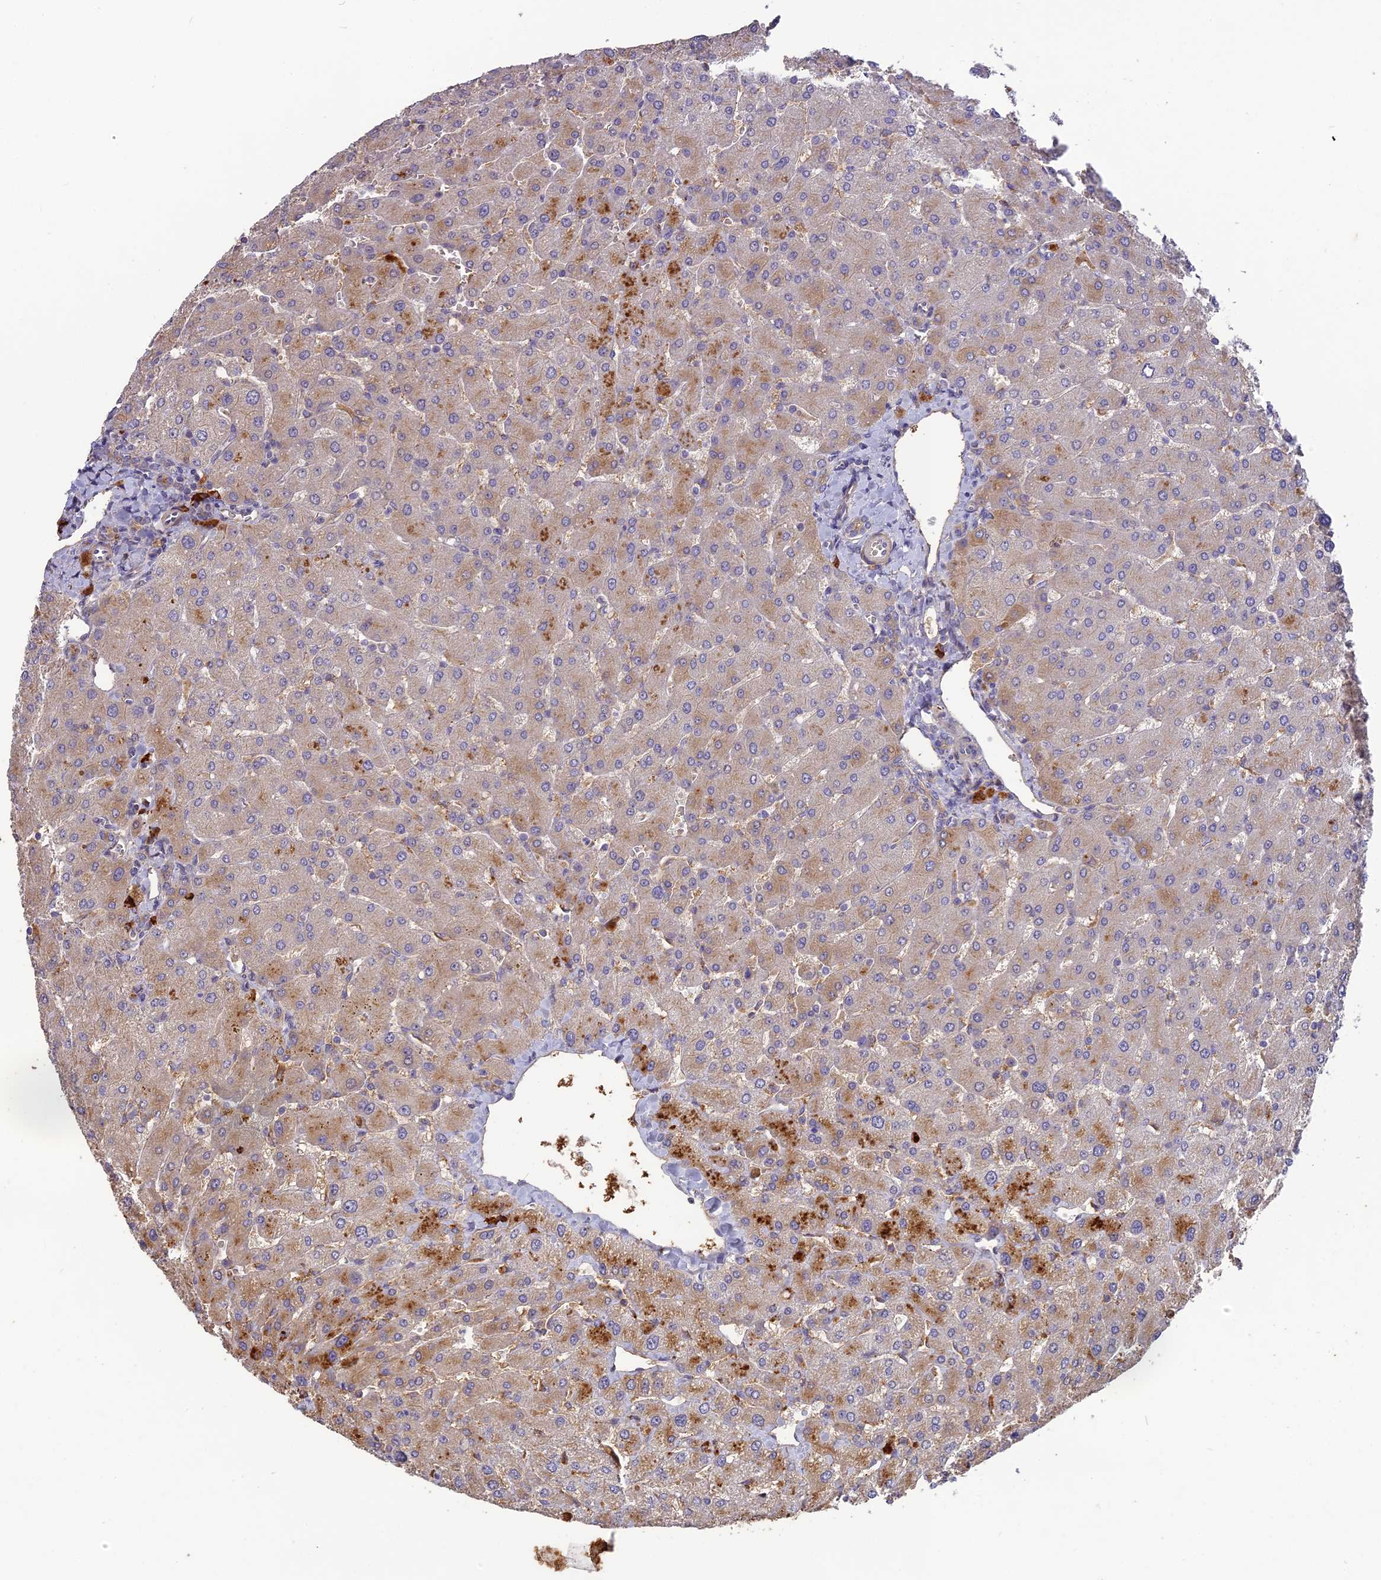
{"staining": {"intensity": "weak", "quantity": "<25%", "location": "cytoplasmic/membranous"}, "tissue": "liver", "cell_type": "Cholangiocytes", "image_type": "normal", "snomed": [{"axis": "morphology", "description": "Normal tissue, NOS"}, {"axis": "topography", "description": "Liver"}], "caption": "The immunohistochemistry (IHC) micrograph has no significant positivity in cholangiocytes of liver. The staining is performed using DAB (3,3'-diaminobenzidine) brown chromogen with nuclei counter-stained in using hematoxylin.", "gene": "ERMAP", "patient": {"sex": "male", "age": 55}}